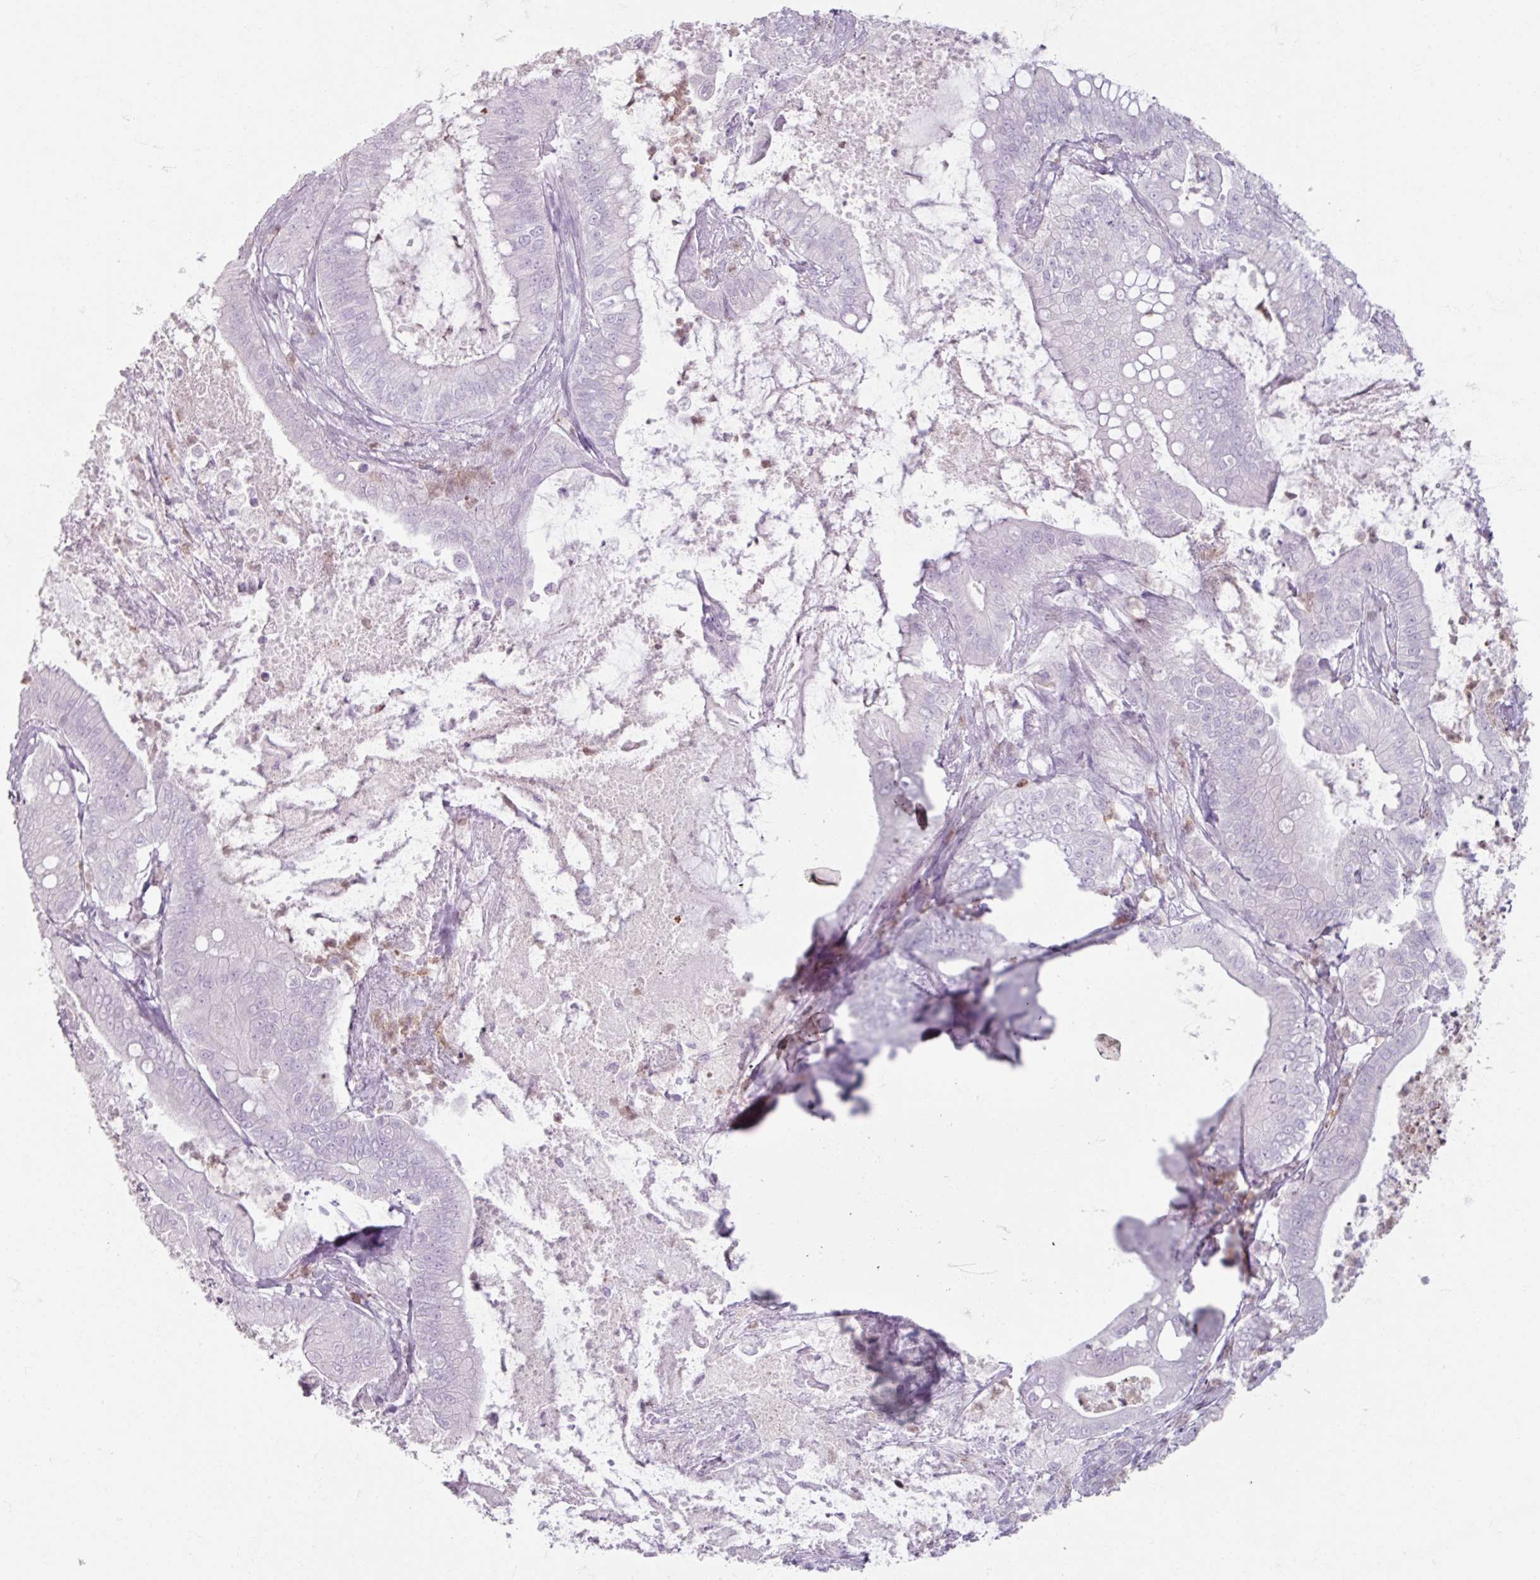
{"staining": {"intensity": "negative", "quantity": "none", "location": "none"}, "tissue": "pancreatic cancer", "cell_type": "Tumor cells", "image_type": "cancer", "snomed": [{"axis": "morphology", "description": "Adenocarcinoma, NOS"}, {"axis": "topography", "description": "Pancreas"}], "caption": "This is a histopathology image of immunohistochemistry (IHC) staining of adenocarcinoma (pancreatic), which shows no staining in tumor cells.", "gene": "ARG1", "patient": {"sex": "male", "age": 71}}